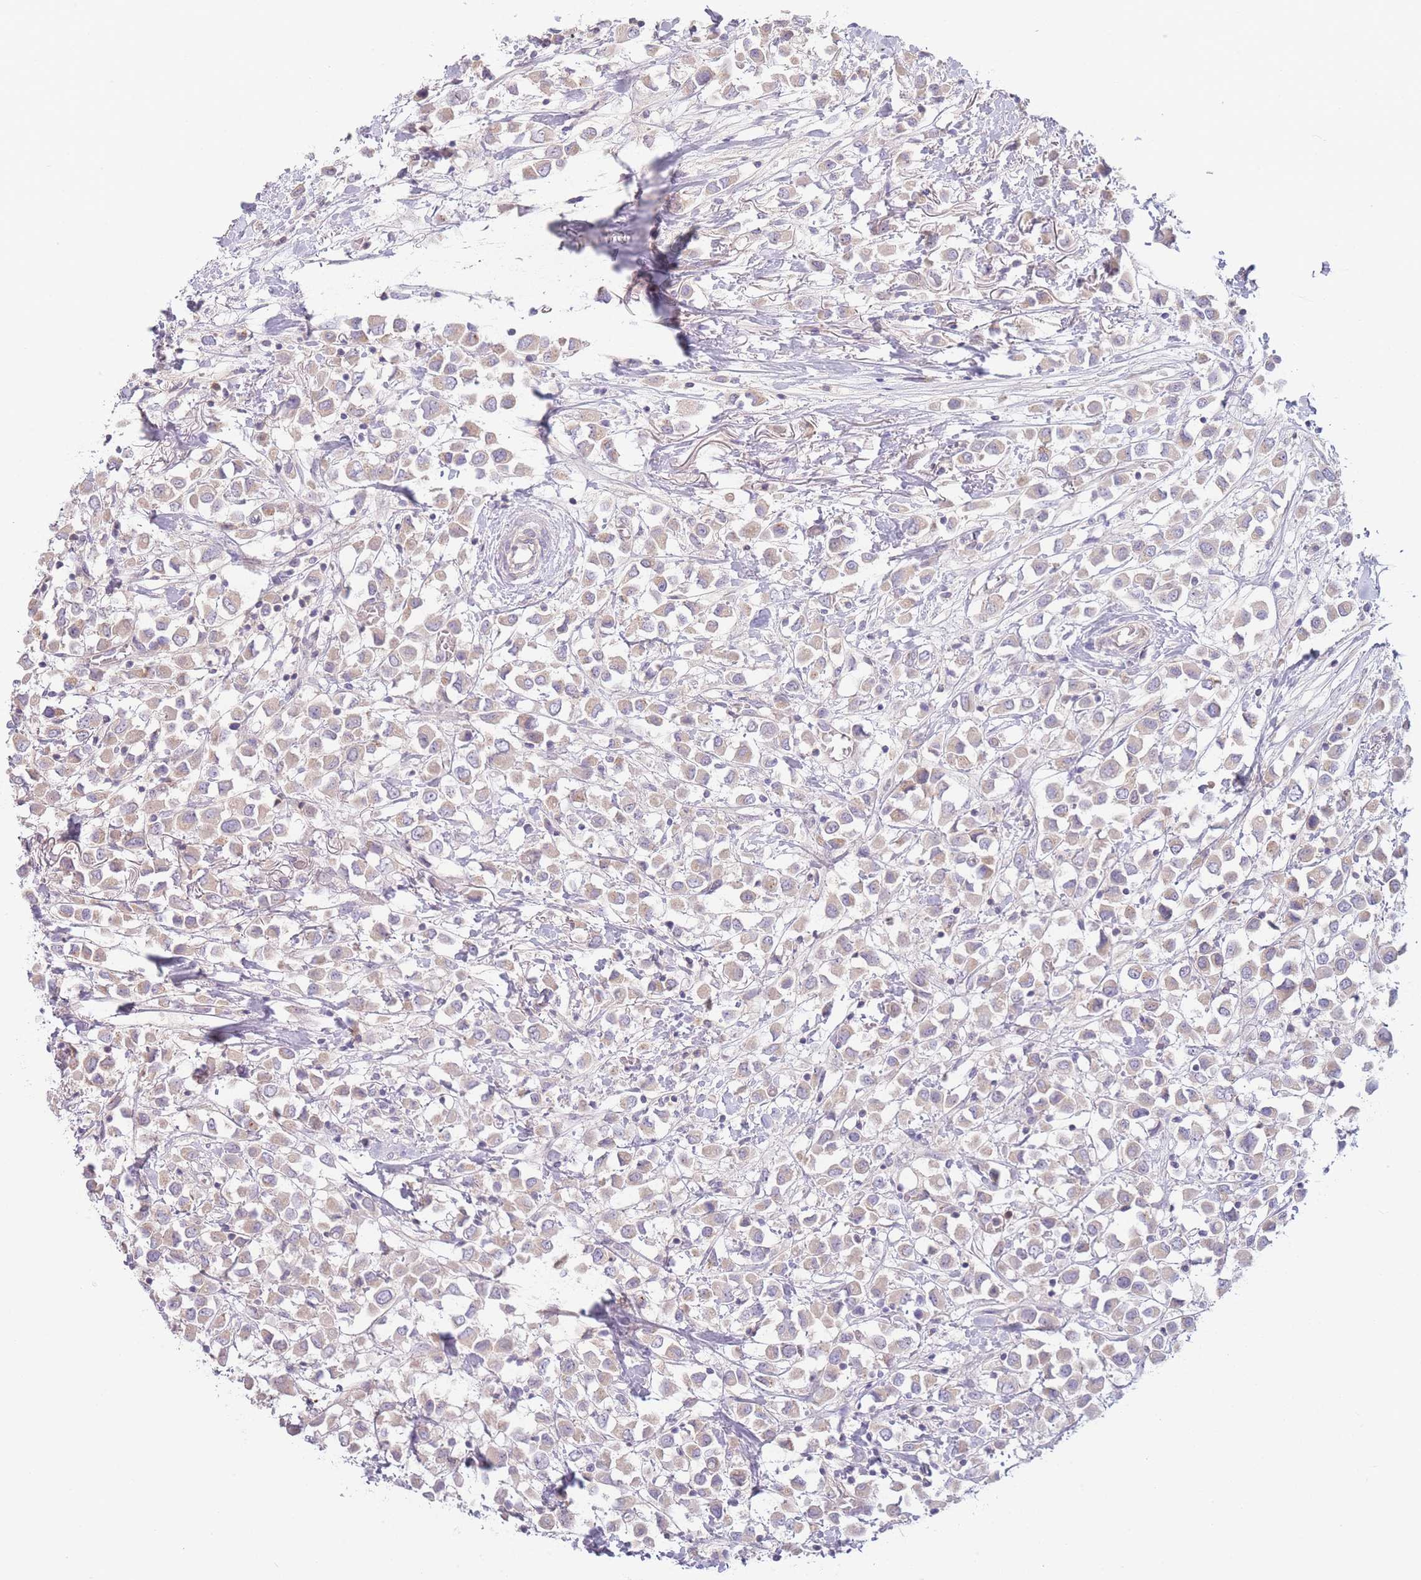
{"staining": {"intensity": "weak", "quantity": "25%-75%", "location": "cytoplasmic/membranous"}, "tissue": "breast cancer", "cell_type": "Tumor cells", "image_type": "cancer", "snomed": [{"axis": "morphology", "description": "Duct carcinoma"}, {"axis": "topography", "description": "Breast"}], "caption": "This histopathology image demonstrates IHC staining of human breast cancer (invasive ductal carcinoma), with low weak cytoplasmic/membranous staining in about 25%-75% of tumor cells.", "gene": "SPHKAP", "patient": {"sex": "female", "age": 61}}